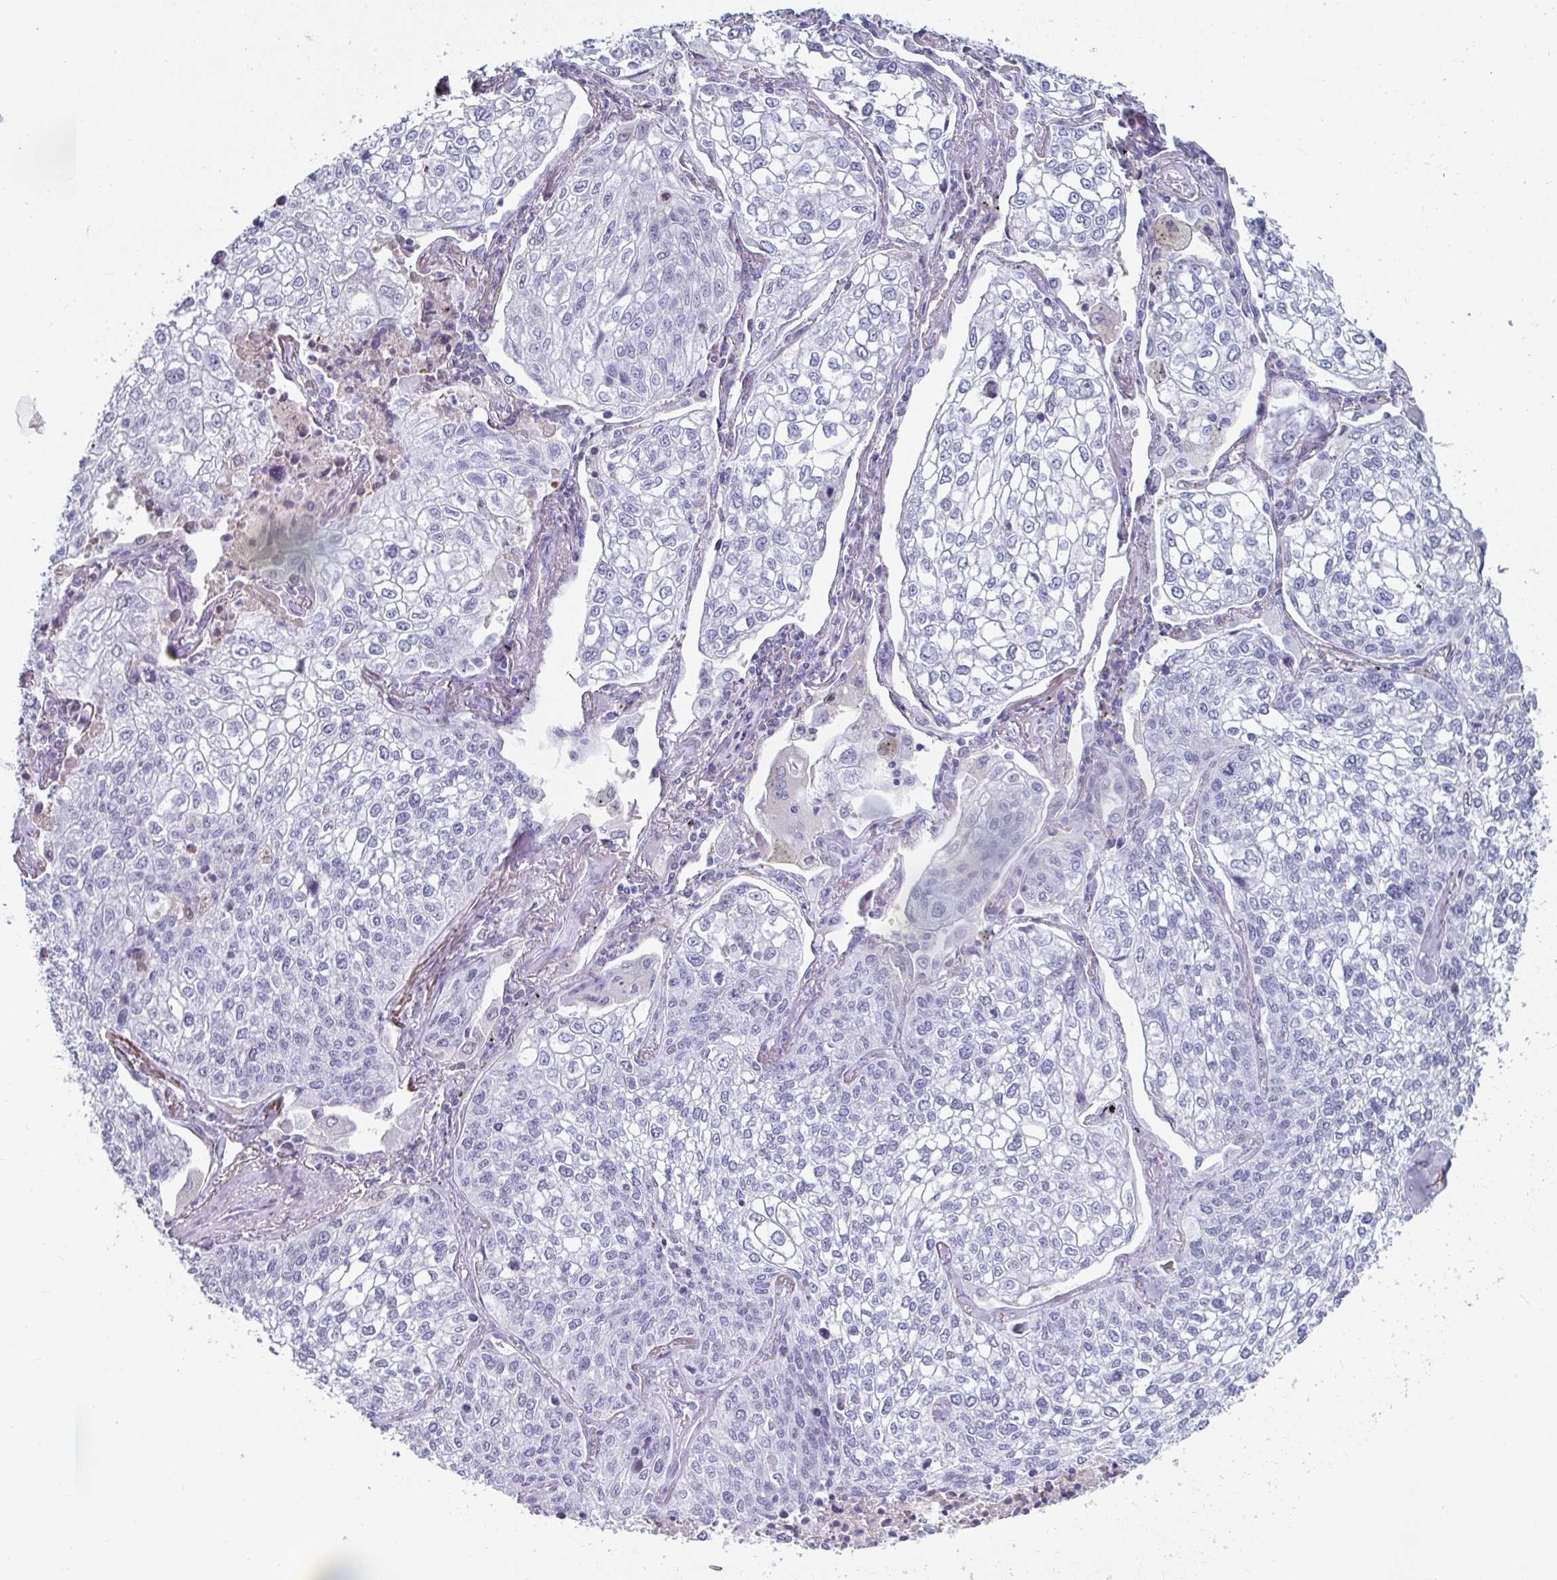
{"staining": {"intensity": "negative", "quantity": "none", "location": "none"}, "tissue": "lung cancer", "cell_type": "Tumor cells", "image_type": "cancer", "snomed": [{"axis": "morphology", "description": "Squamous cell carcinoma, NOS"}, {"axis": "topography", "description": "Lung"}], "caption": "This is an IHC micrograph of human lung cancer (squamous cell carcinoma). There is no expression in tumor cells.", "gene": "NPY", "patient": {"sex": "male", "age": 74}}